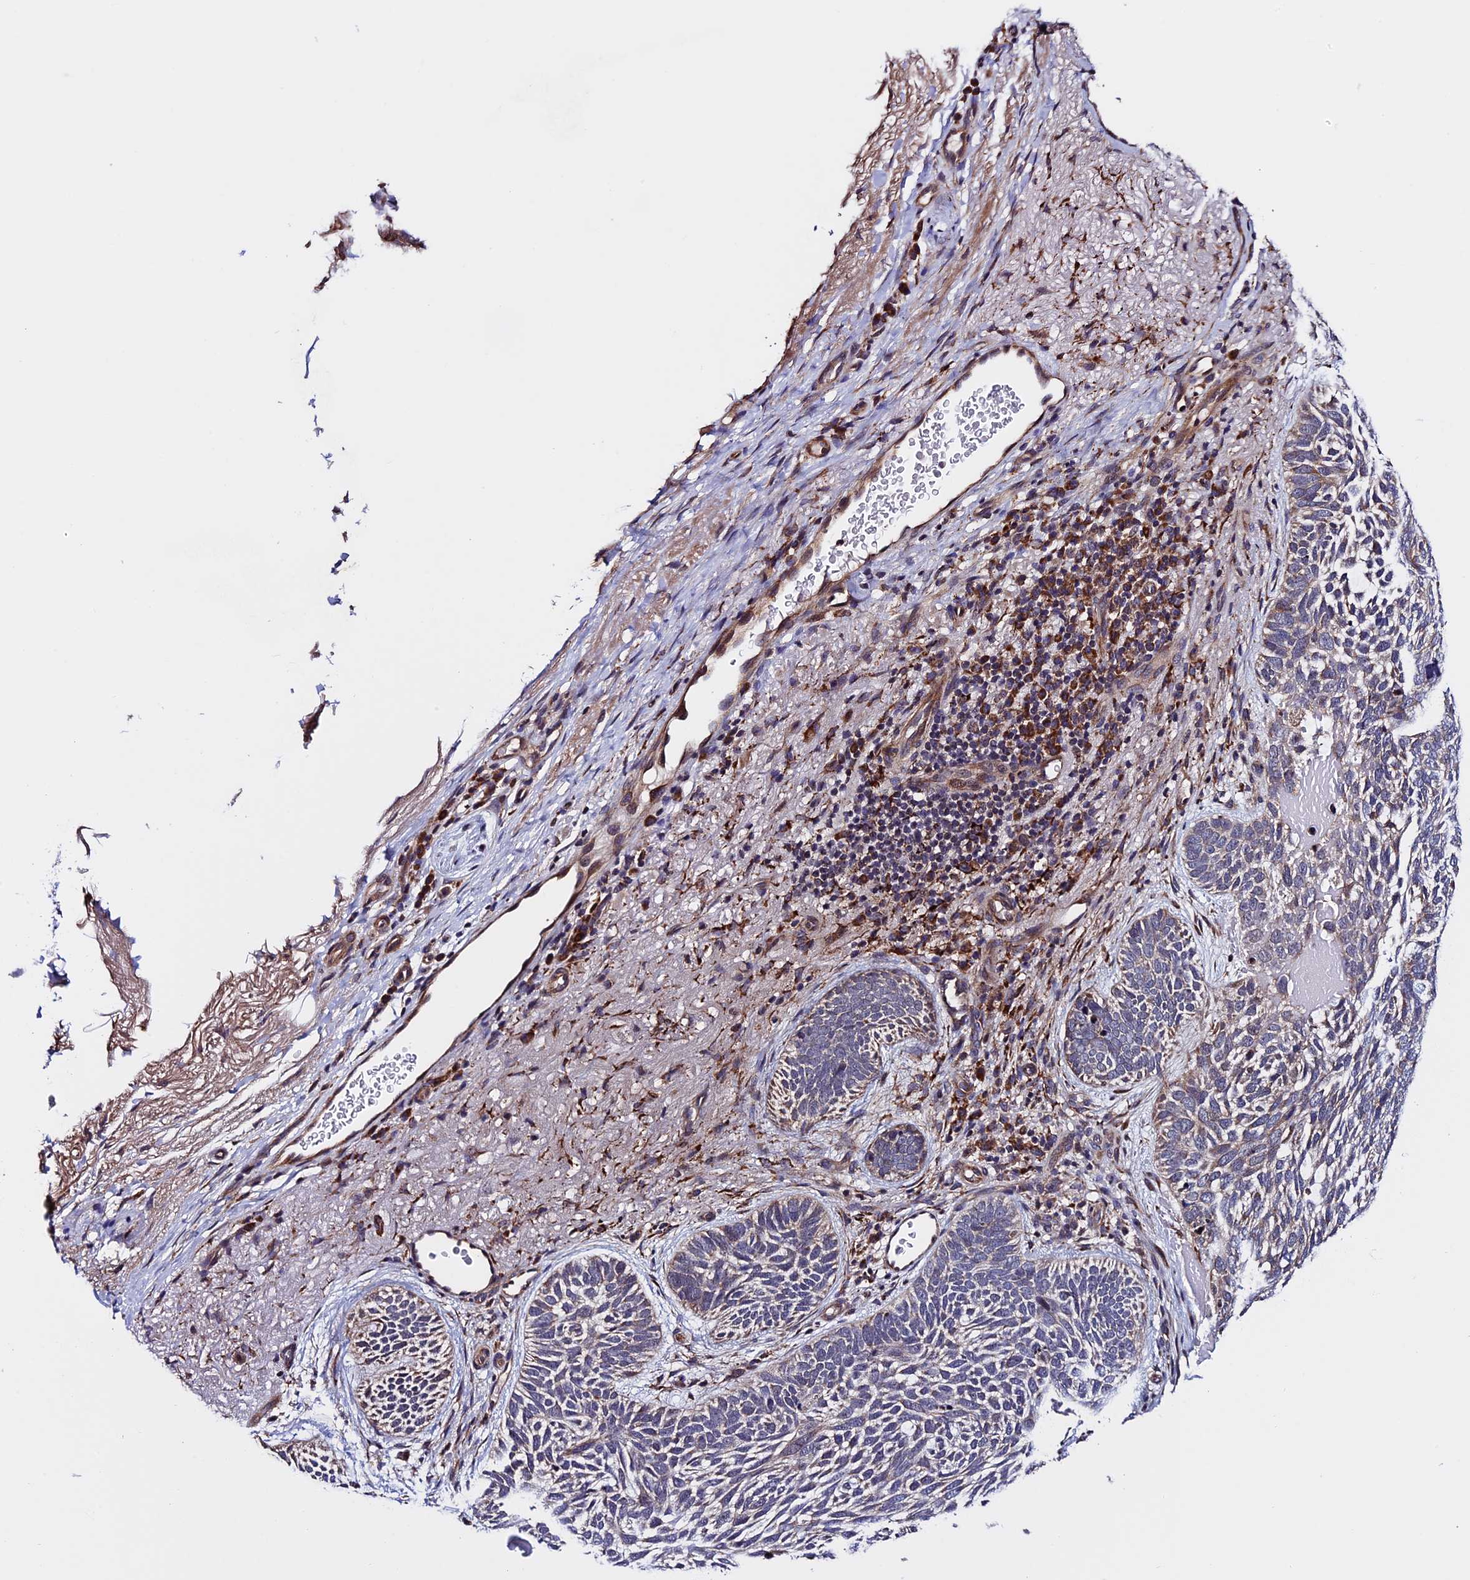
{"staining": {"intensity": "negative", "quantity": "none", "location": "none"}, "tissue": "skin cancer", "cell_type": "Tumor cells", "image_type": "cancer", "snomed": [{"axis": "morphology", "description": "Basal cell carcinoma"}, {"axis": "topography", "description": "Skin"}], "caption": "The image shows no staining of tumor cells in basal cell carcinoma (skin).", "gene": "RNF17", "patient": {"sex": "female", "age": 85}}